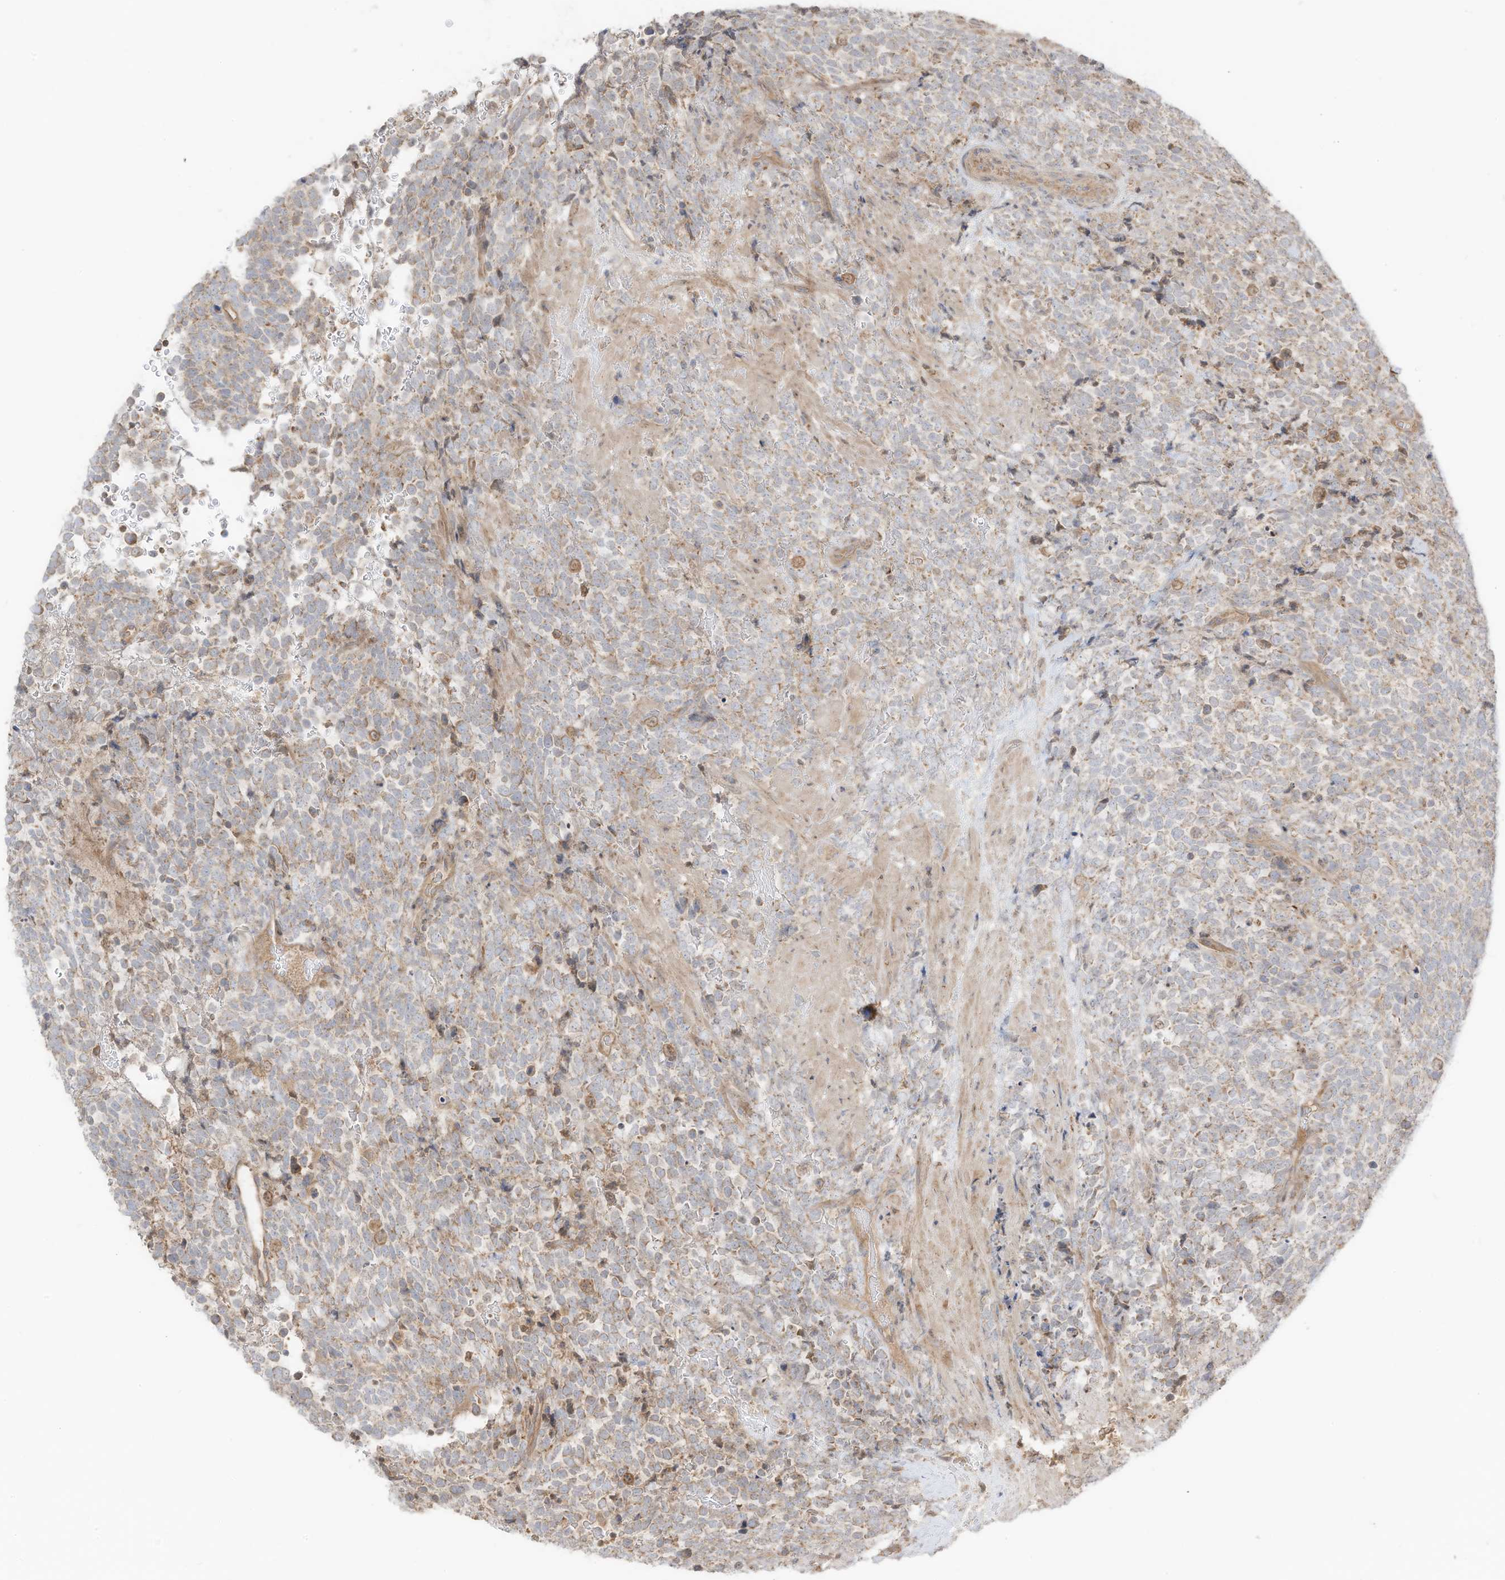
{"staining": {"intensity": "weak", "quantity": "25%-75%", "location": "cytoplasmic/membranous"}, "tissue": "urothelial cancer", "cell_type": "Tumor cells", "image_type": "cancer", "snomed": [{"axis": "morphology", "description": "Urothelial carcinoma, High grade"}, {"axis": "topography", "description": "Urinary bladder"}], "caption": "Urothelial carcinoma (high-grade) tissue shows weak cytoplasmic/membranous staining in approximately 25%-75% of tumor cells, visualized by immunohistochemistry.", "gene": "SLC25A12", "patient": {"sex": "female", "age": 82}}